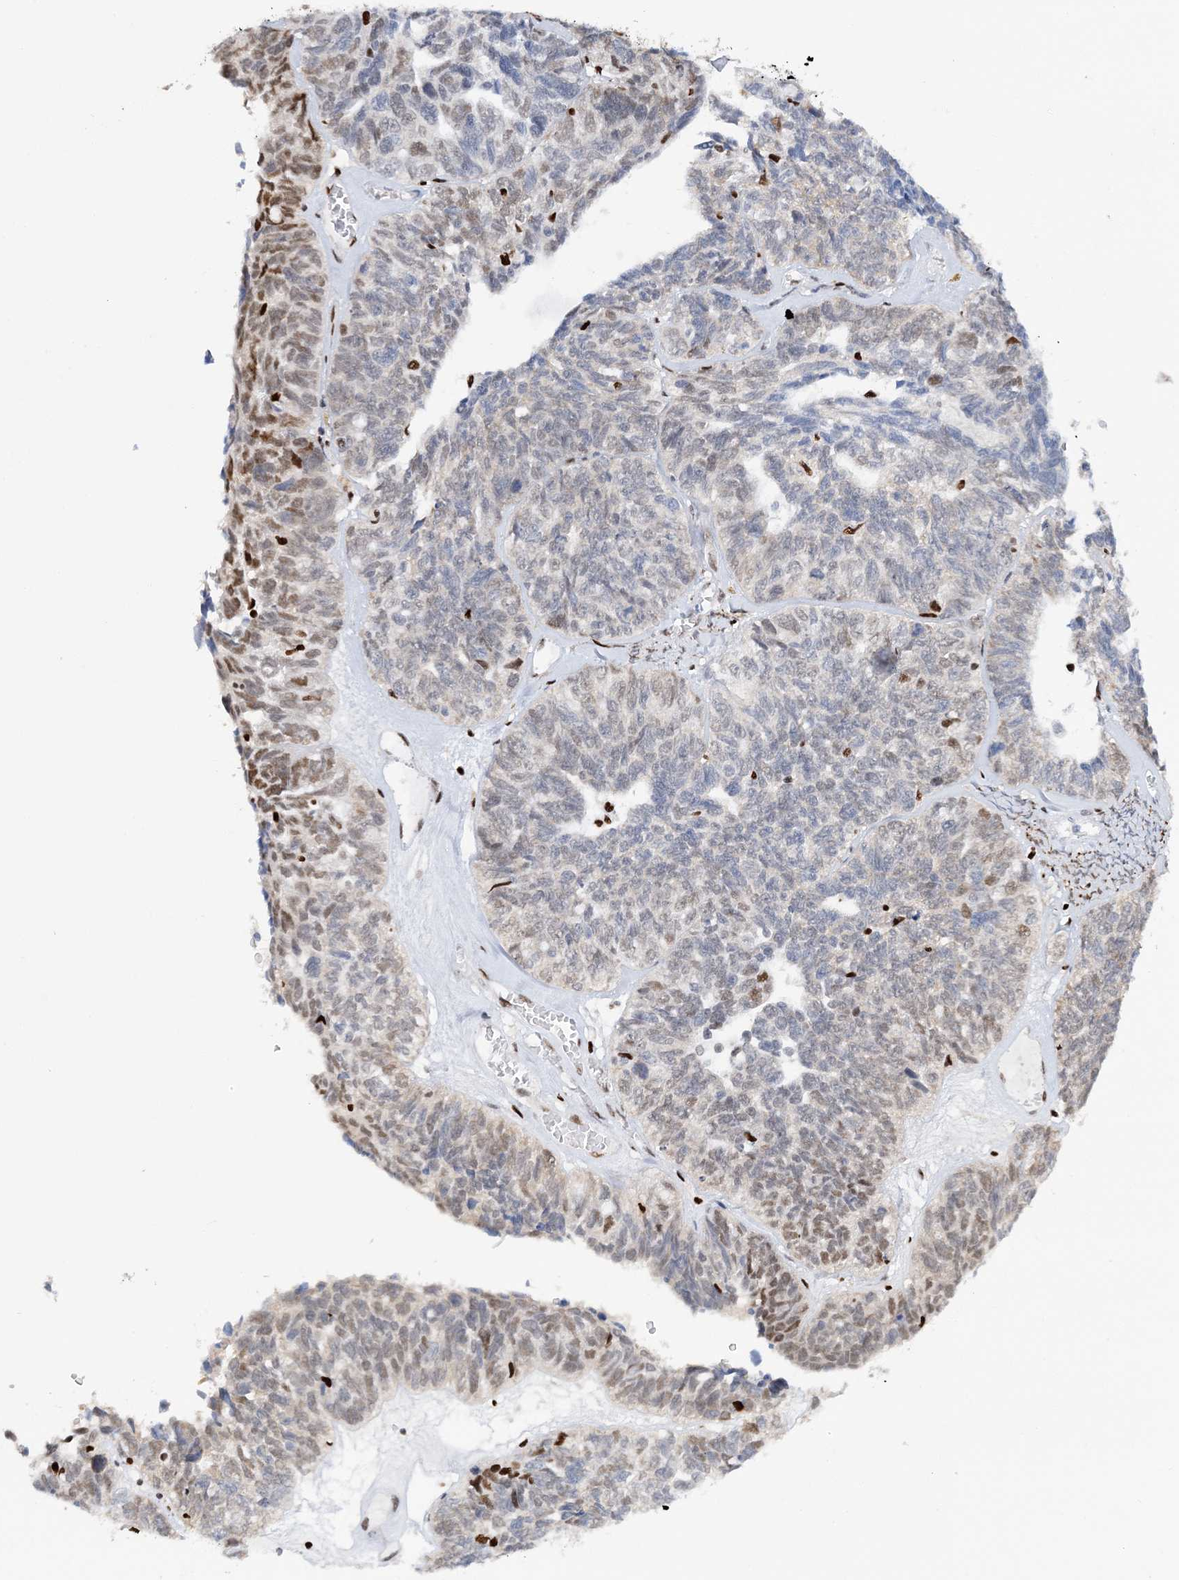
{"staining": {"intensity": "moderate", "quantity": "25%-75%", "location": "nuclear"}, "tissue": "ovarian cancer", "cell_type": "Tumor cells", "image_type": "cancer", "snomed": [{"axis": "morphology", "description": "Cystadenocarcinoma, serous, NOS"}, {"axis": "topography", "description": "Ovary"}], "caption": "The histopathology image shows staining of serous cystadenocarcinoma (ovarian), revealing moderate nuclear protein expression (brown color) within tumor cells. (DAB IHC, brown staining for protein, blue staining for nuclei).", "gene": "NIT2", "patient": {"sex": "female", "age": 79}}